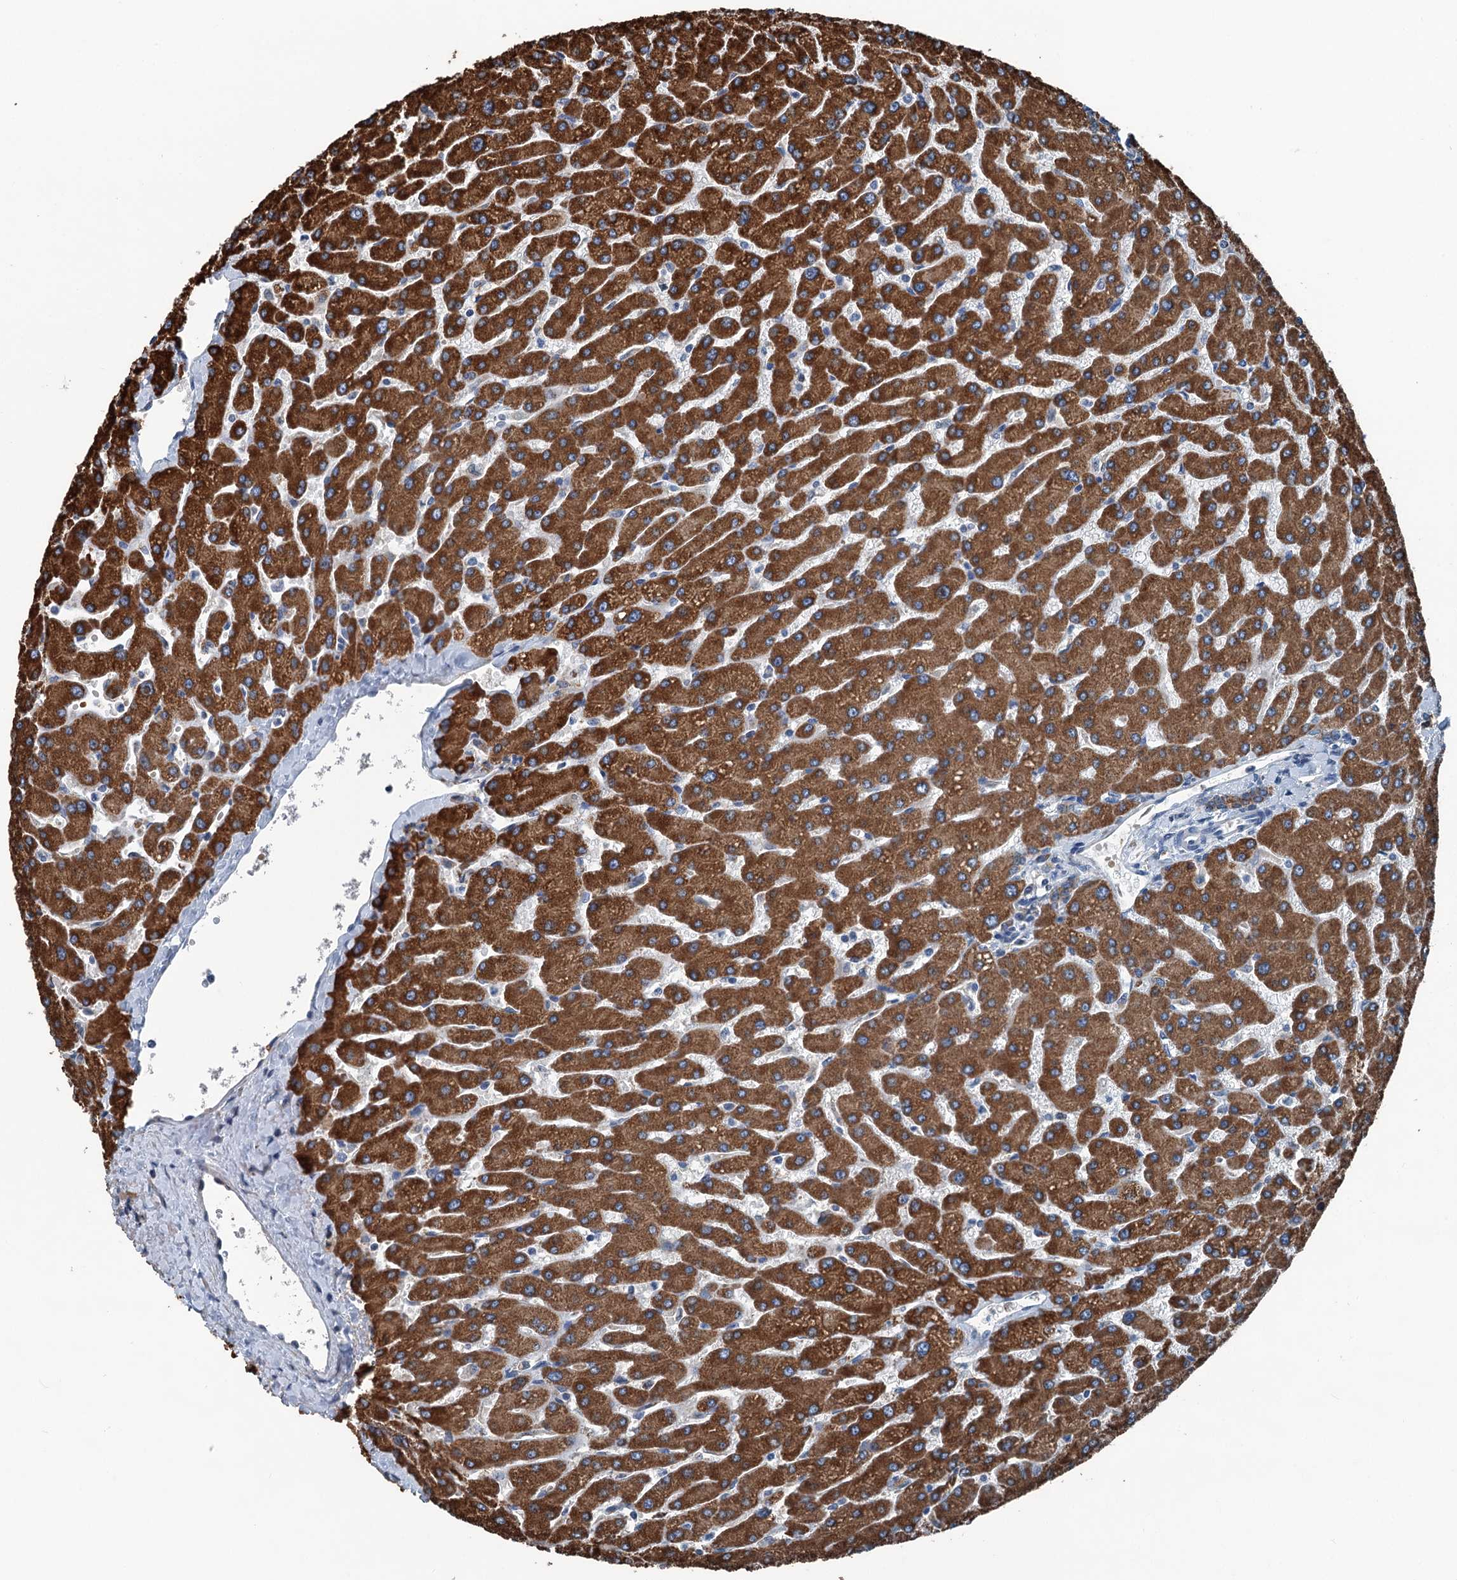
{"staining": {"intensity": "moderate", "quantity": ">75%", "location": "cytoplasmic/membranous"}, "tissue": "liver", "cell_type": "Cholangiocytes", "image_type": "normal", "snomed": [{"axis": "morphology", "description": "Normal tissue, NOS"}, {"axis": "topography", "description": "Liver"}], "caption": "Immunohistochemical staining of normal human liver shows medium levels of moderate cytoplasmic/membranous positivity in approximately >75% of cholangiocytes.", "gene": "TRPT1", "patient": {"sex": "male", "age": 55}}